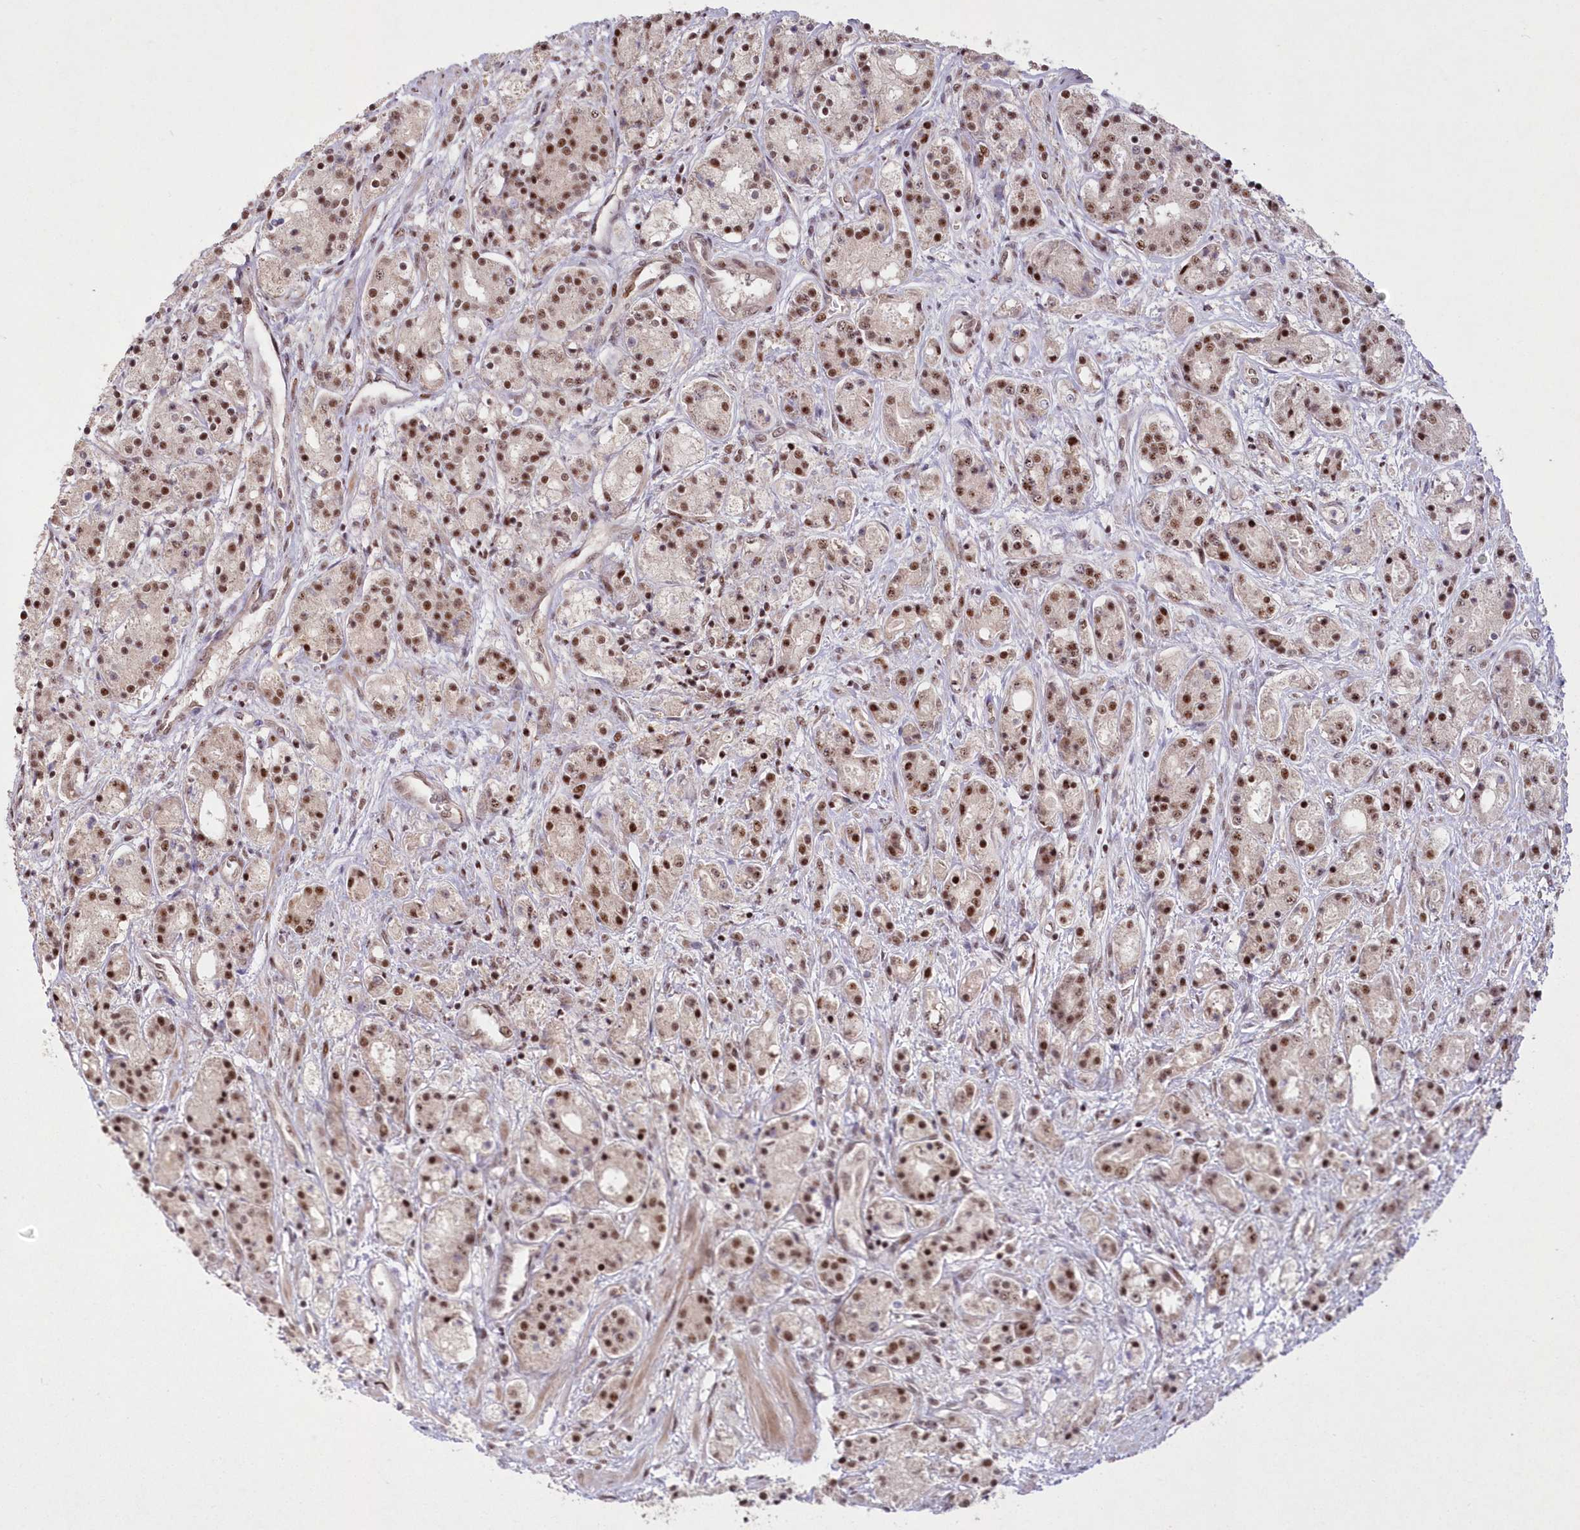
{"staining": {"intensity": "moderate", "quantity": ">75%", "location": "nuclear"}, "tissue": "prostate cancer", "cell_type": "Tumor cells", "image_type": "cancer", "snomed": [{"axis": "morphology", "description": "Adenocarcinoma, High grade"}, {"axis": "topography", "description": "Prostate"}], "caption": "Brown immunohistochemical staining in prostate cancer (adenocarcinoma (high-grade)) reveals moderate nuclear positivity in about >75% of tumor cells.", "gene": "WBP1L", "patient": {"sex": "male", "age": 60}}